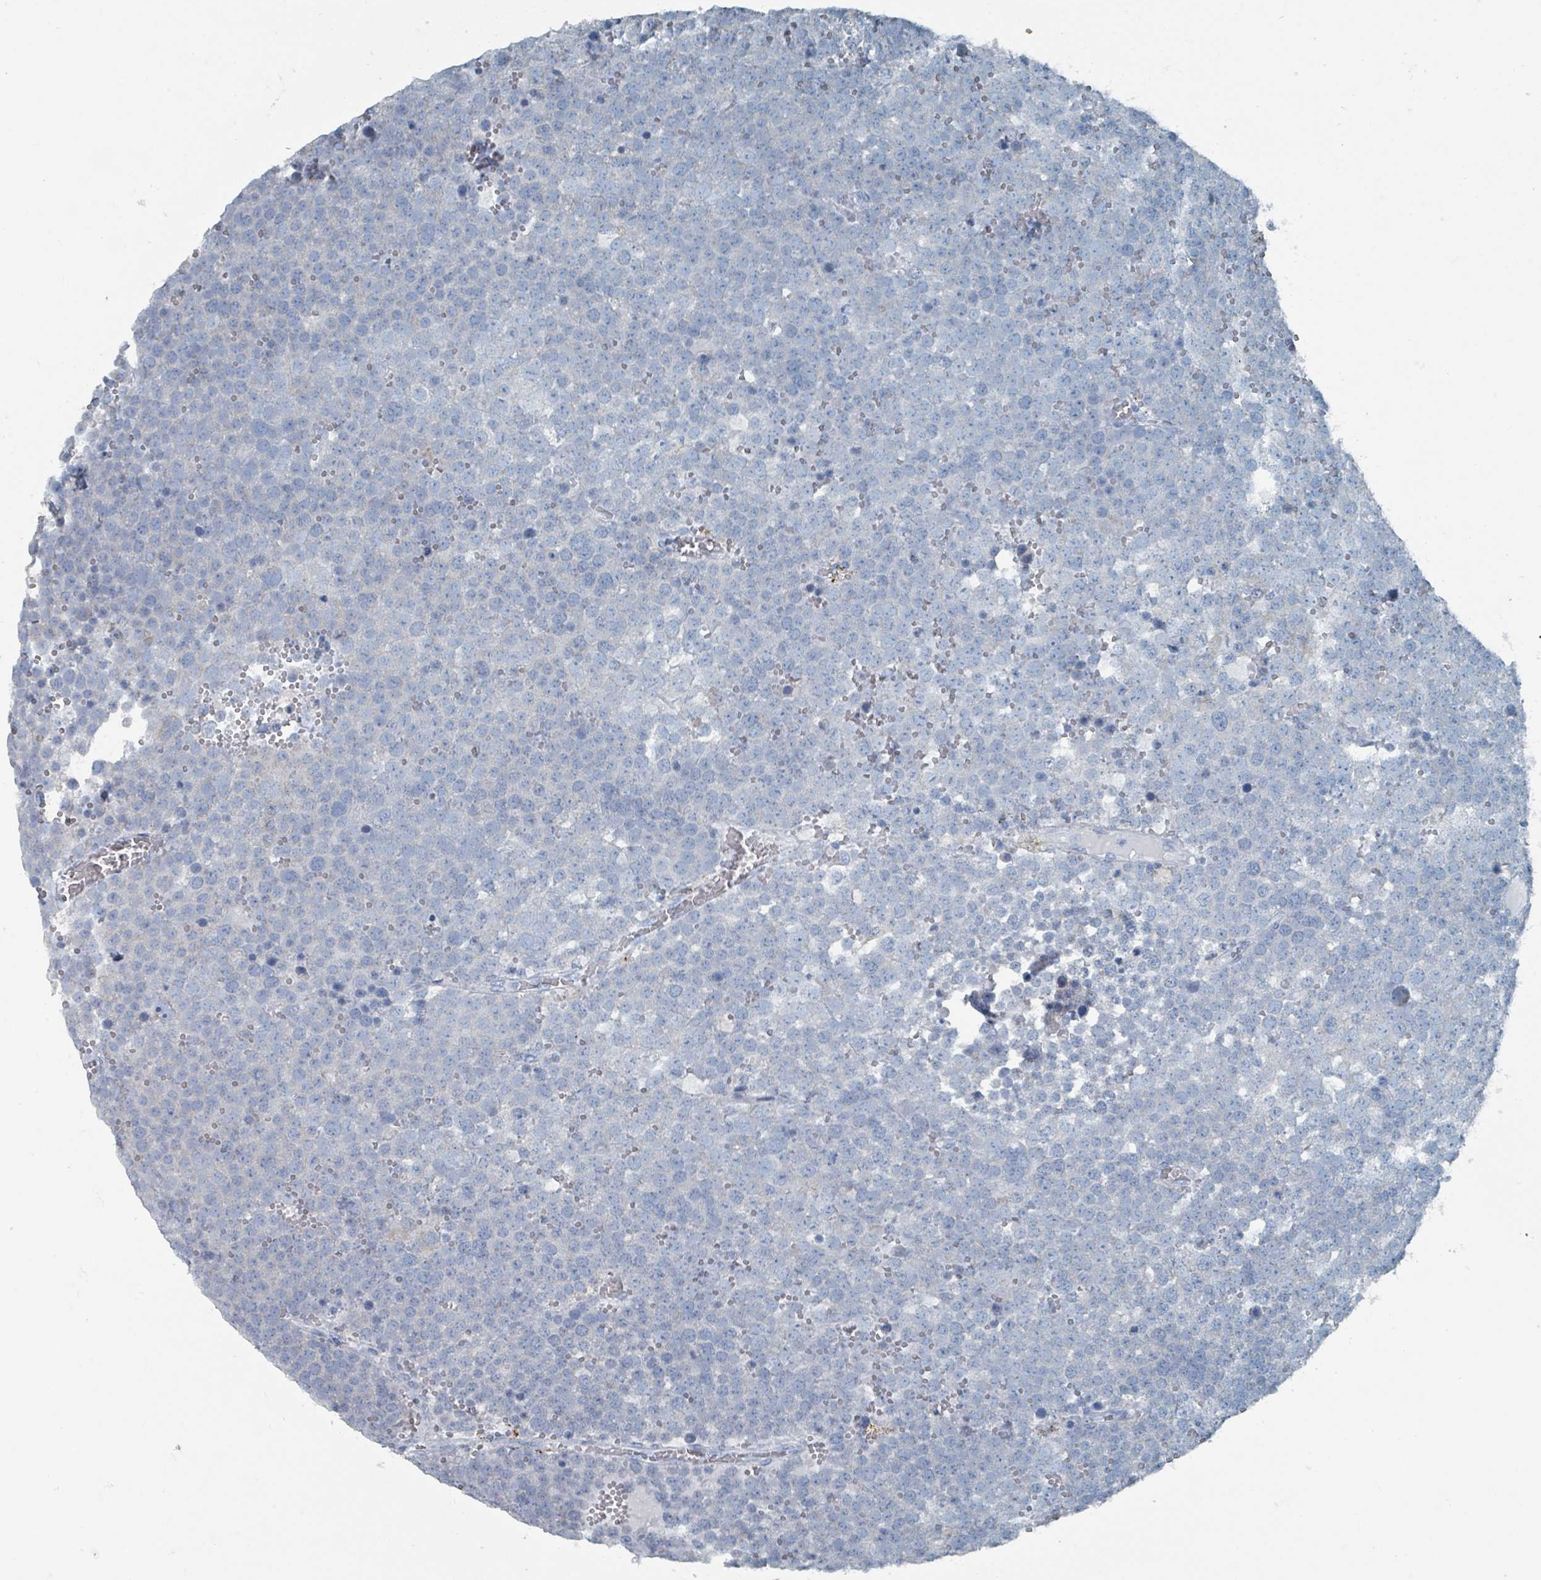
{"staining": {"intensity": "negative", "quantity": "none", "location": "none"}, "tissue": "testis cancer", "cell_type": "Tumor cells", "image_type": "cancer", "snomed": [{"axis": "morphology", "description": "Seminoma, NOS"}, {"axis": "topography", "description": "Testis"}], "caption": "A high-resolution histopathology image shows immunohistochemistry (IHC) staining of seminoma (testis), which demonstrates no significant positivity in tumor cells.", "gene": "GAMT", "patient": {"sex": "male", "age": 71}}